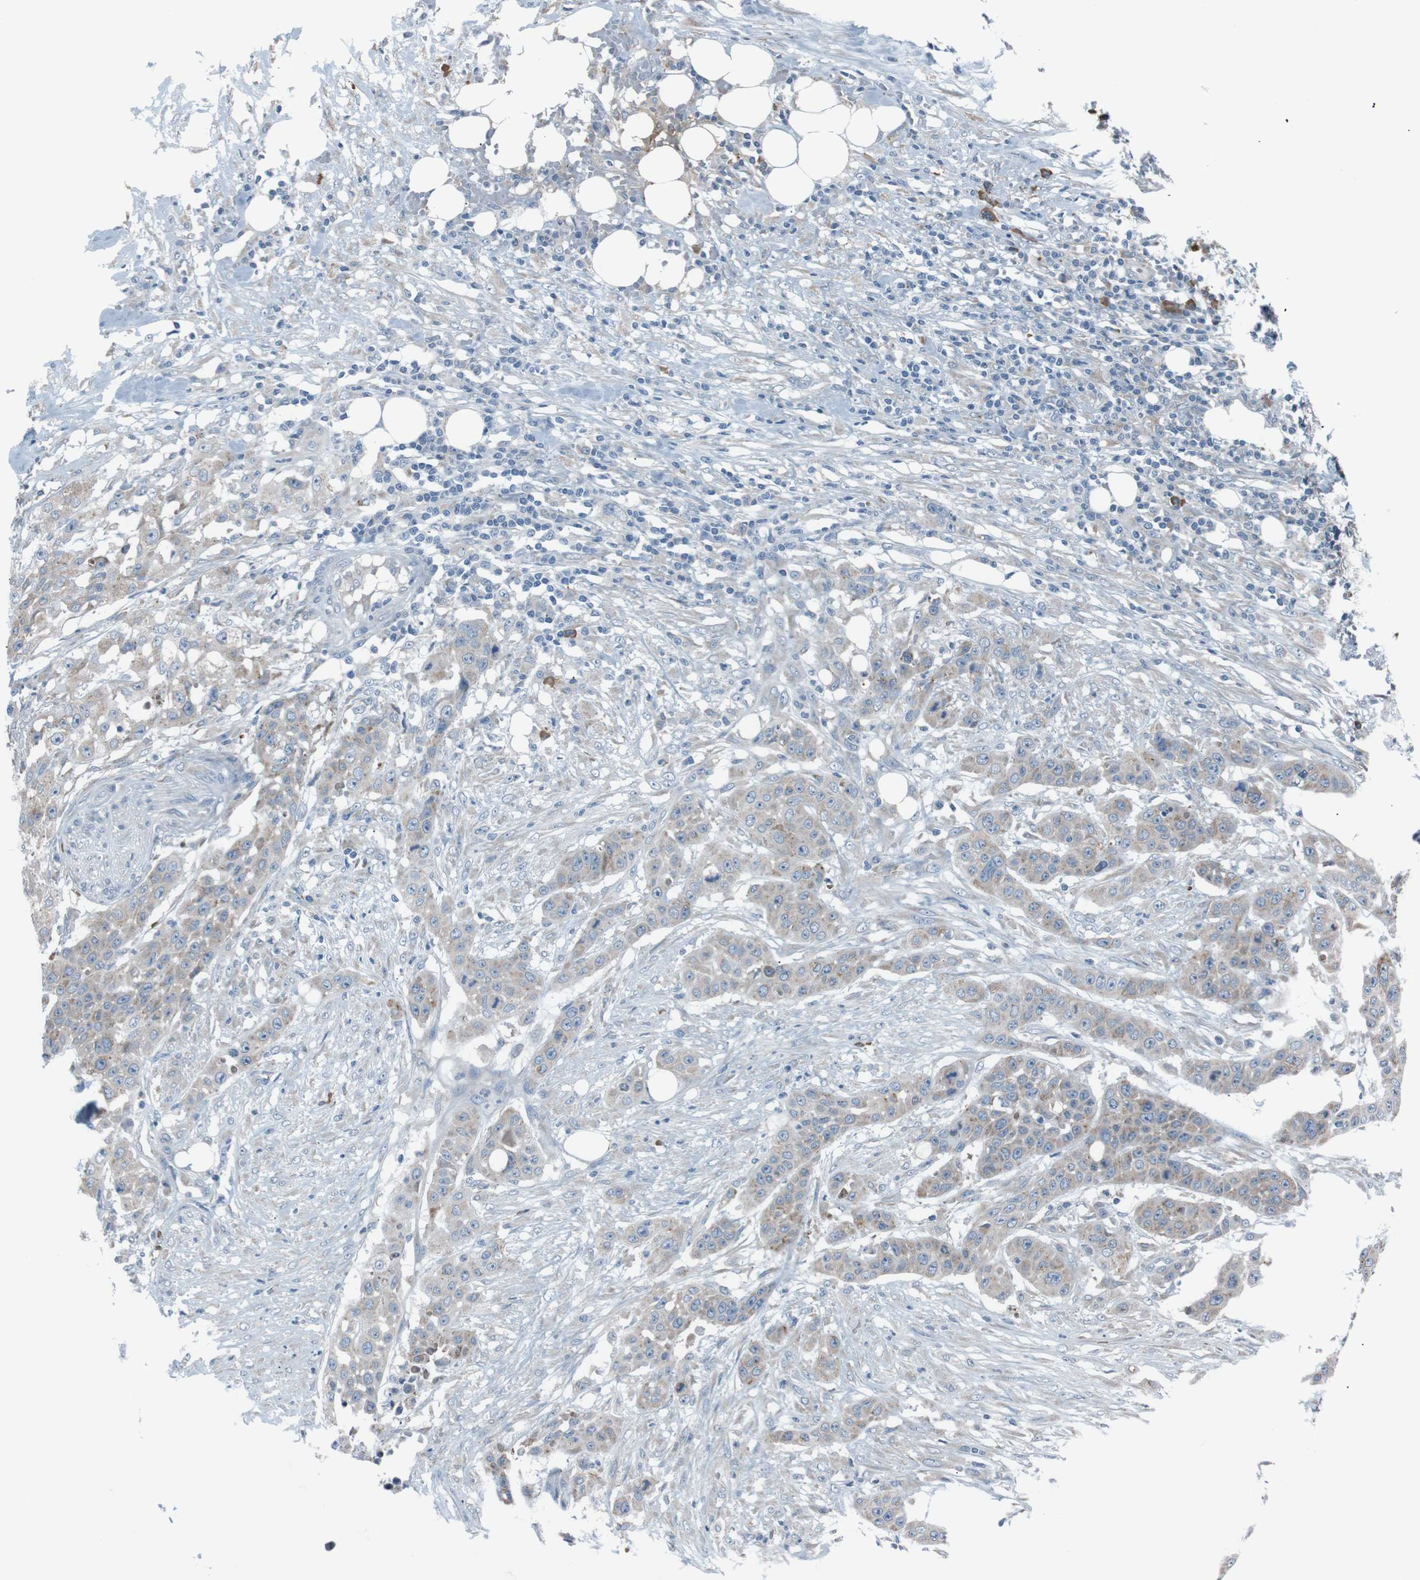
{"staining": {"intensity": "weak", "quantity": ">75%", "location": "cytoplasmic/membranous"}, "tissue": "urothelial cancer", "cell_type": "Tumor cells", "image_type": "cancer", "snomed": [{"axis": "morphology", "description": "Urothelial carcinoma, High grade"}, {"axis": "topography", "description": "Urinary bladder"}], "caption": "DAB (3,3'-diaminobenzidine) immunohistochemical staining of human urothelial cancer demonstrates weak cytoplasmic/membranous protein positivity in approximately >75% of tumor cells.", "gene": "SIGMAR1", "patient": {"sex": "male", "age": 74}}